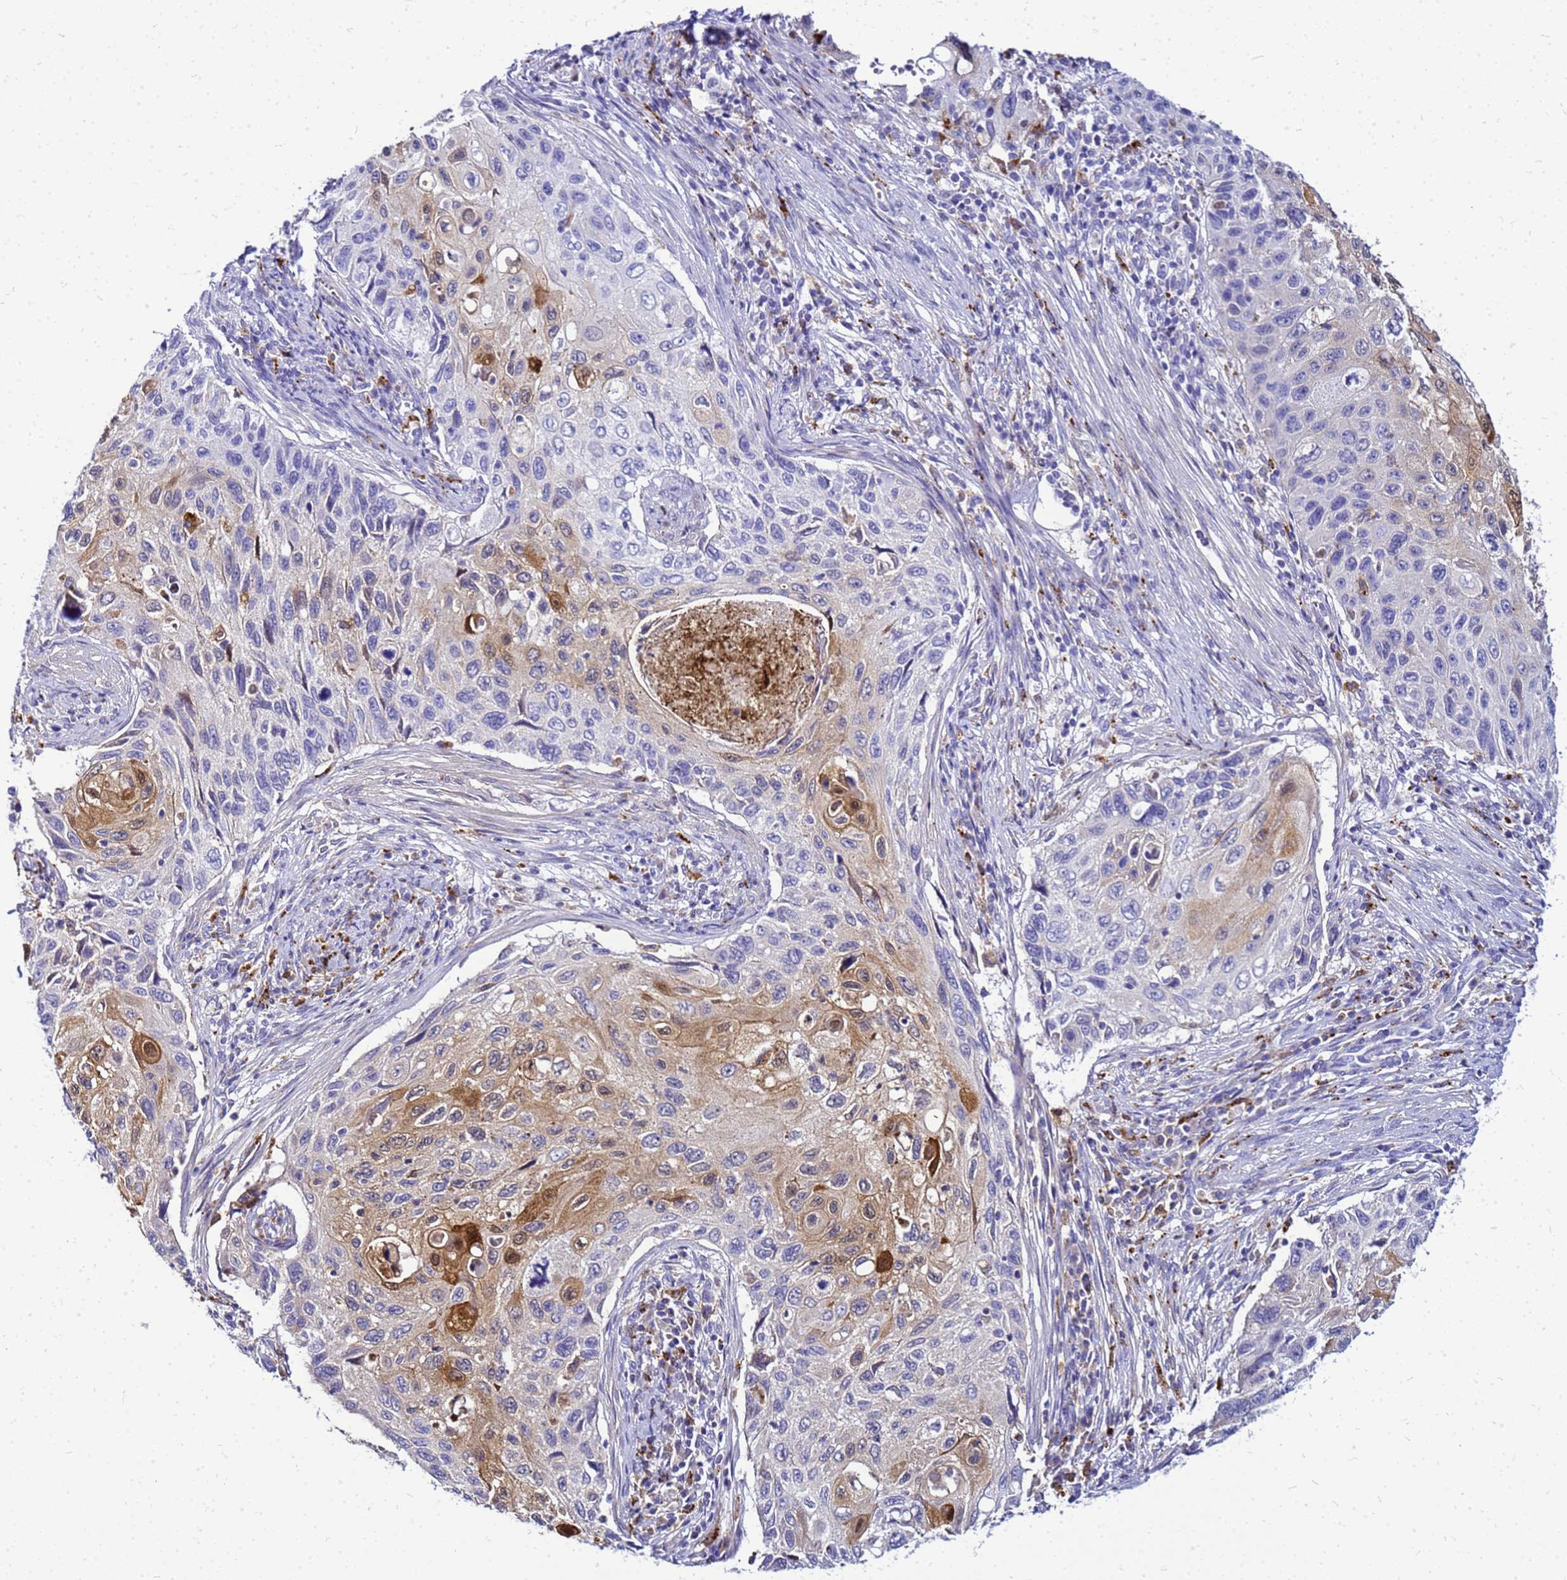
{"staining": {"intensity": "moderate", "quantity": "<25%", "location": "cytoplasmic/membranous"}, "tissue": "cervical cancer", "cell_type": "Tumor cells", "image_type": "cancer", "snomed": [{"axis": "morphology", "description": "Squamous cell carcinoma, NOS"}, {"axis": "topography", "description": "Cervix"}], "caption": "Immunohistochemical staining of human cervical squamous cell carcinoma reveals low levels of moderate cytoplasmic/membranous protein staining in approximately <25% of tumor cells.", "gene": "CSTA", "patient": {"sex": "female", "age": 70}}